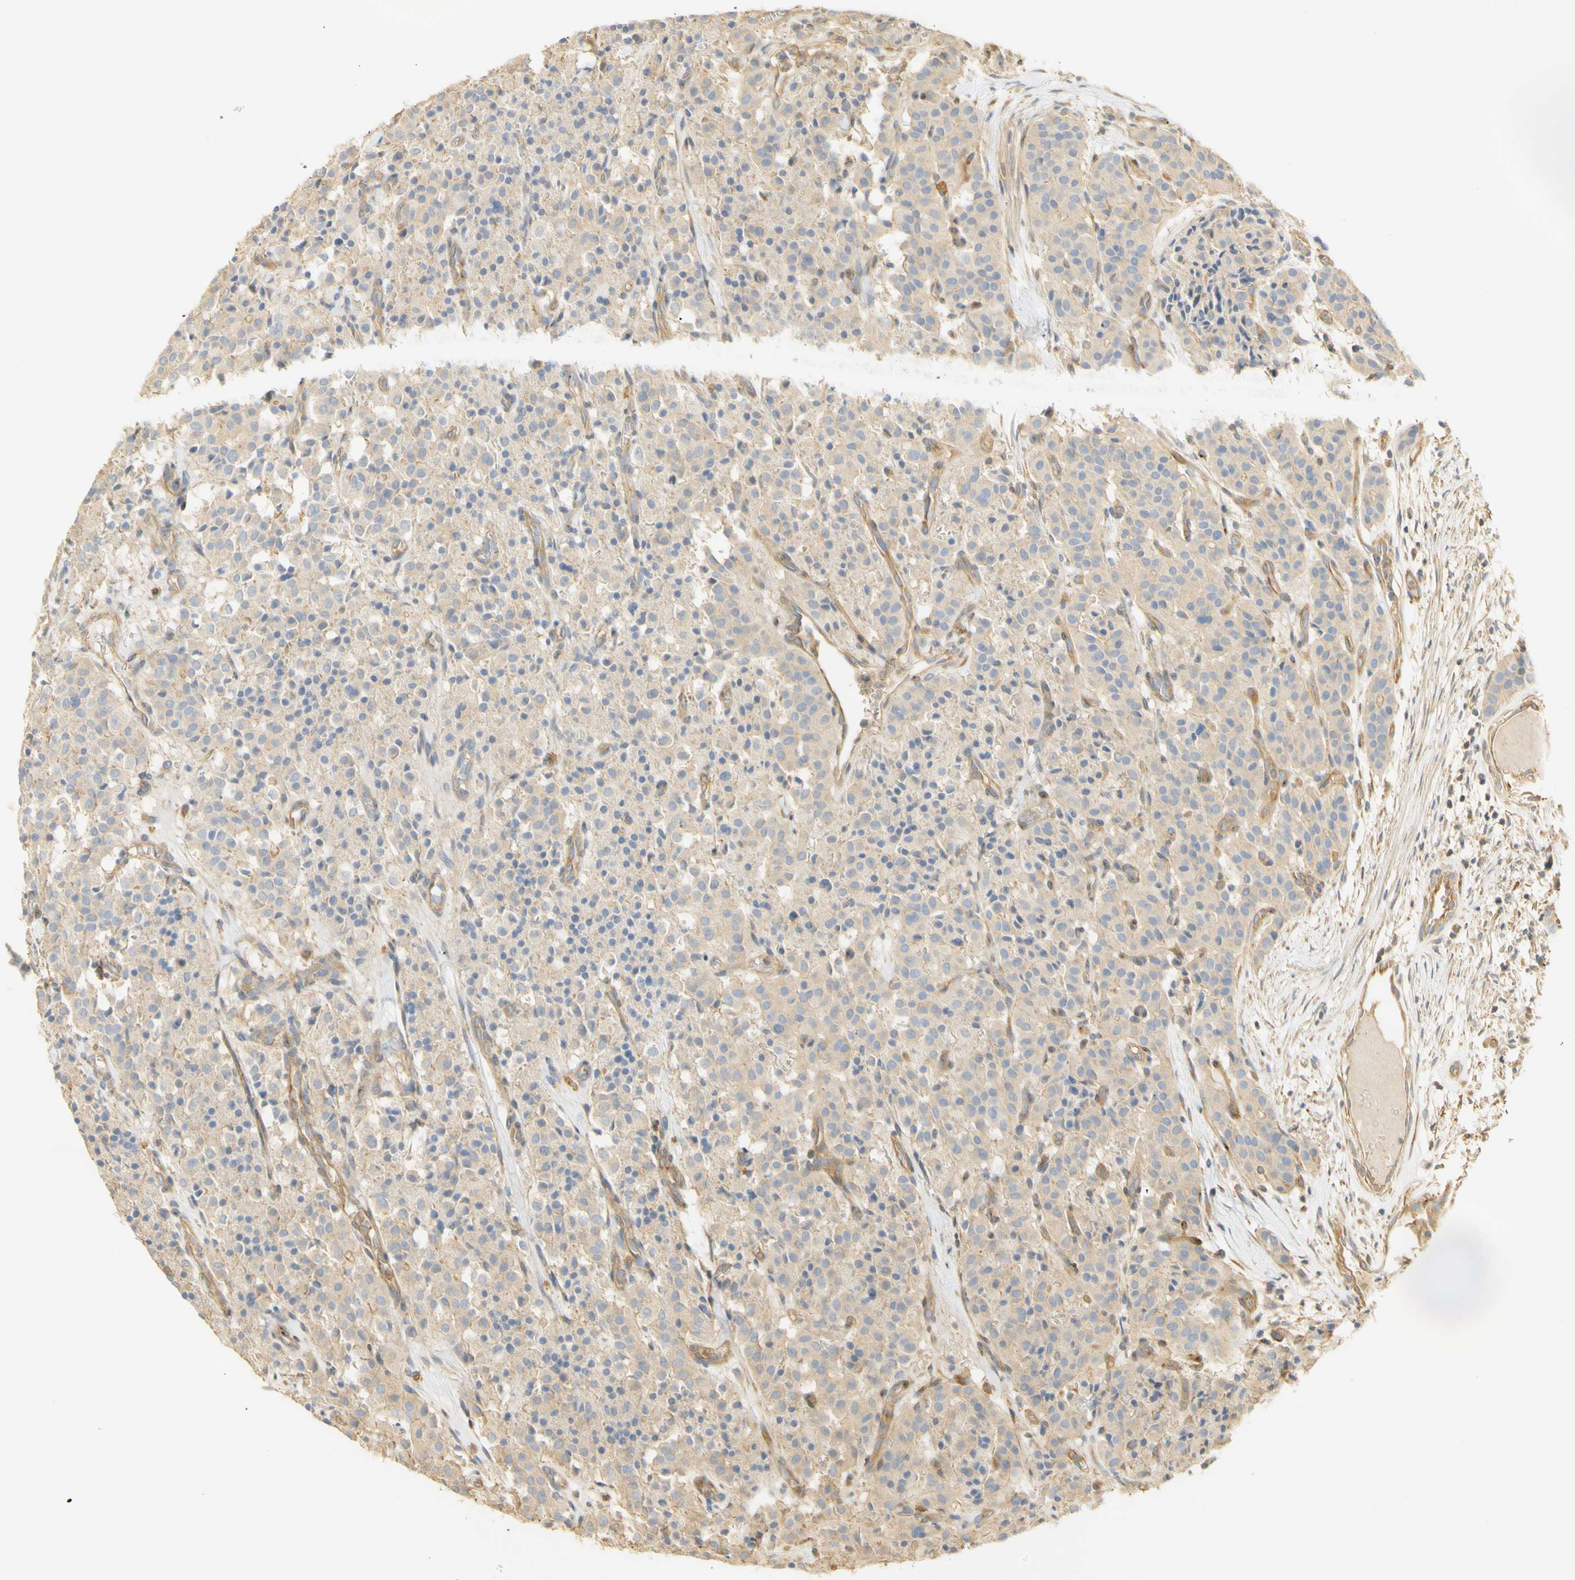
{"staining": {"intensity": "negative", "quantity": "none", "location": "none"}, "tissue": "carcinoid", "cell_type": "Tumor cells", "image_type": "cancer", "snomed": [{"axis": "morphology", "description": "Carcinoid, malignant, NOS"}, {"axis": "topography", "description": "Lung"}], "caption": "Immunohistochemical staining of human malignant carcinoid shows no significant positivity in tumor cells.", "gene": "KCNE4", "patient": {"sex": "male", "age": 30}}